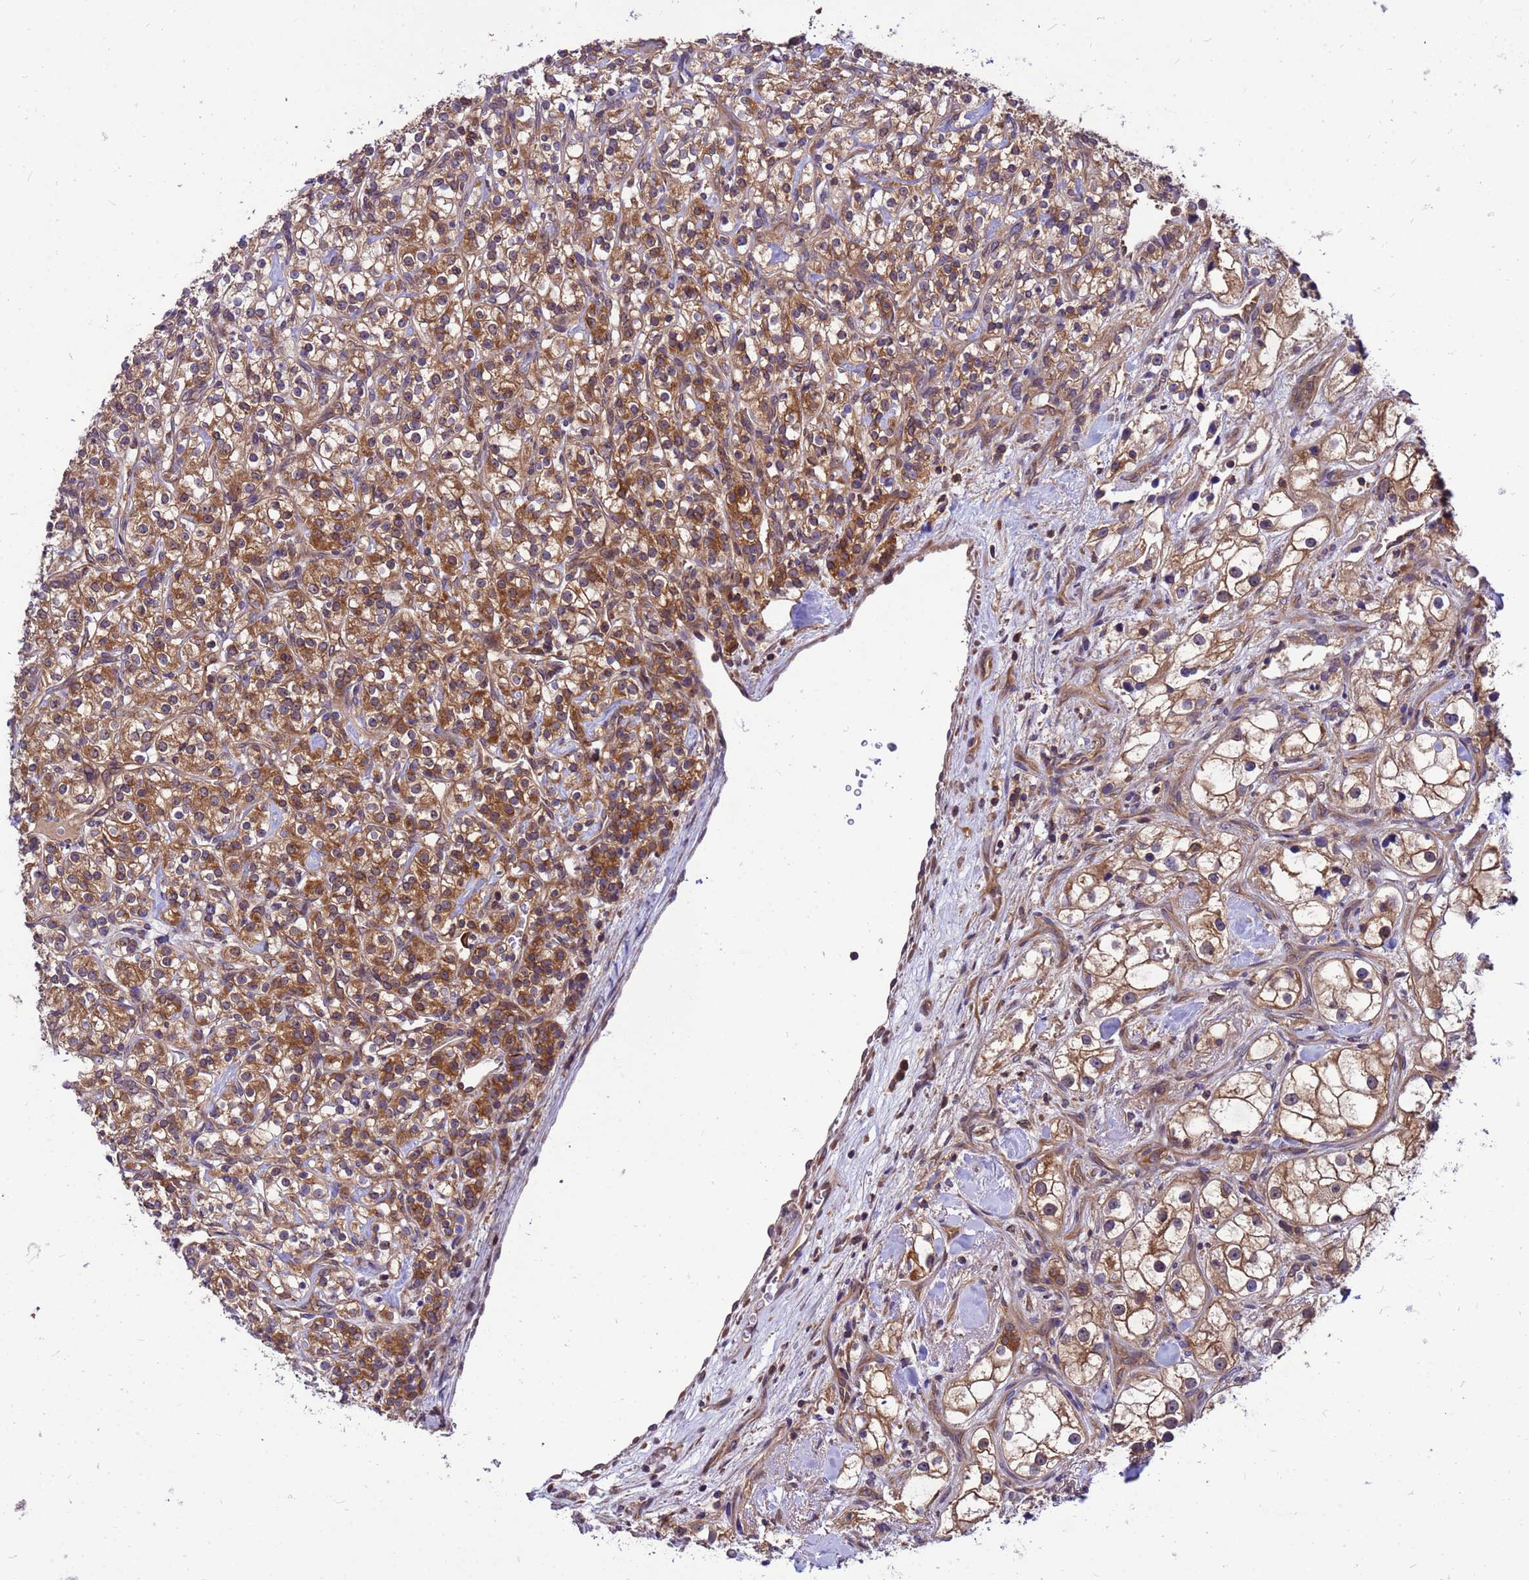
{"staining": {"intensity": "moderate", "quantity": ">75%", "location": "cytoplasmic/membranous"}, "tissue": "renal cancer", "cell_type": "Tumor cells", "image_type": "cancer", "snomed": [{"axis": "morphology", "description": "Adenocarcinoma, NOS"}, {"axis": "topography", "description": "Kidney"}], "caption": "About >75% of tumor cells in renal adenocarcinoma show moderate cytoplasmic/membranous protein expression as visualized by brown immunohistochemical staining.", "gene": "GET3", "patient": {"sex": "male", "age": 77}}